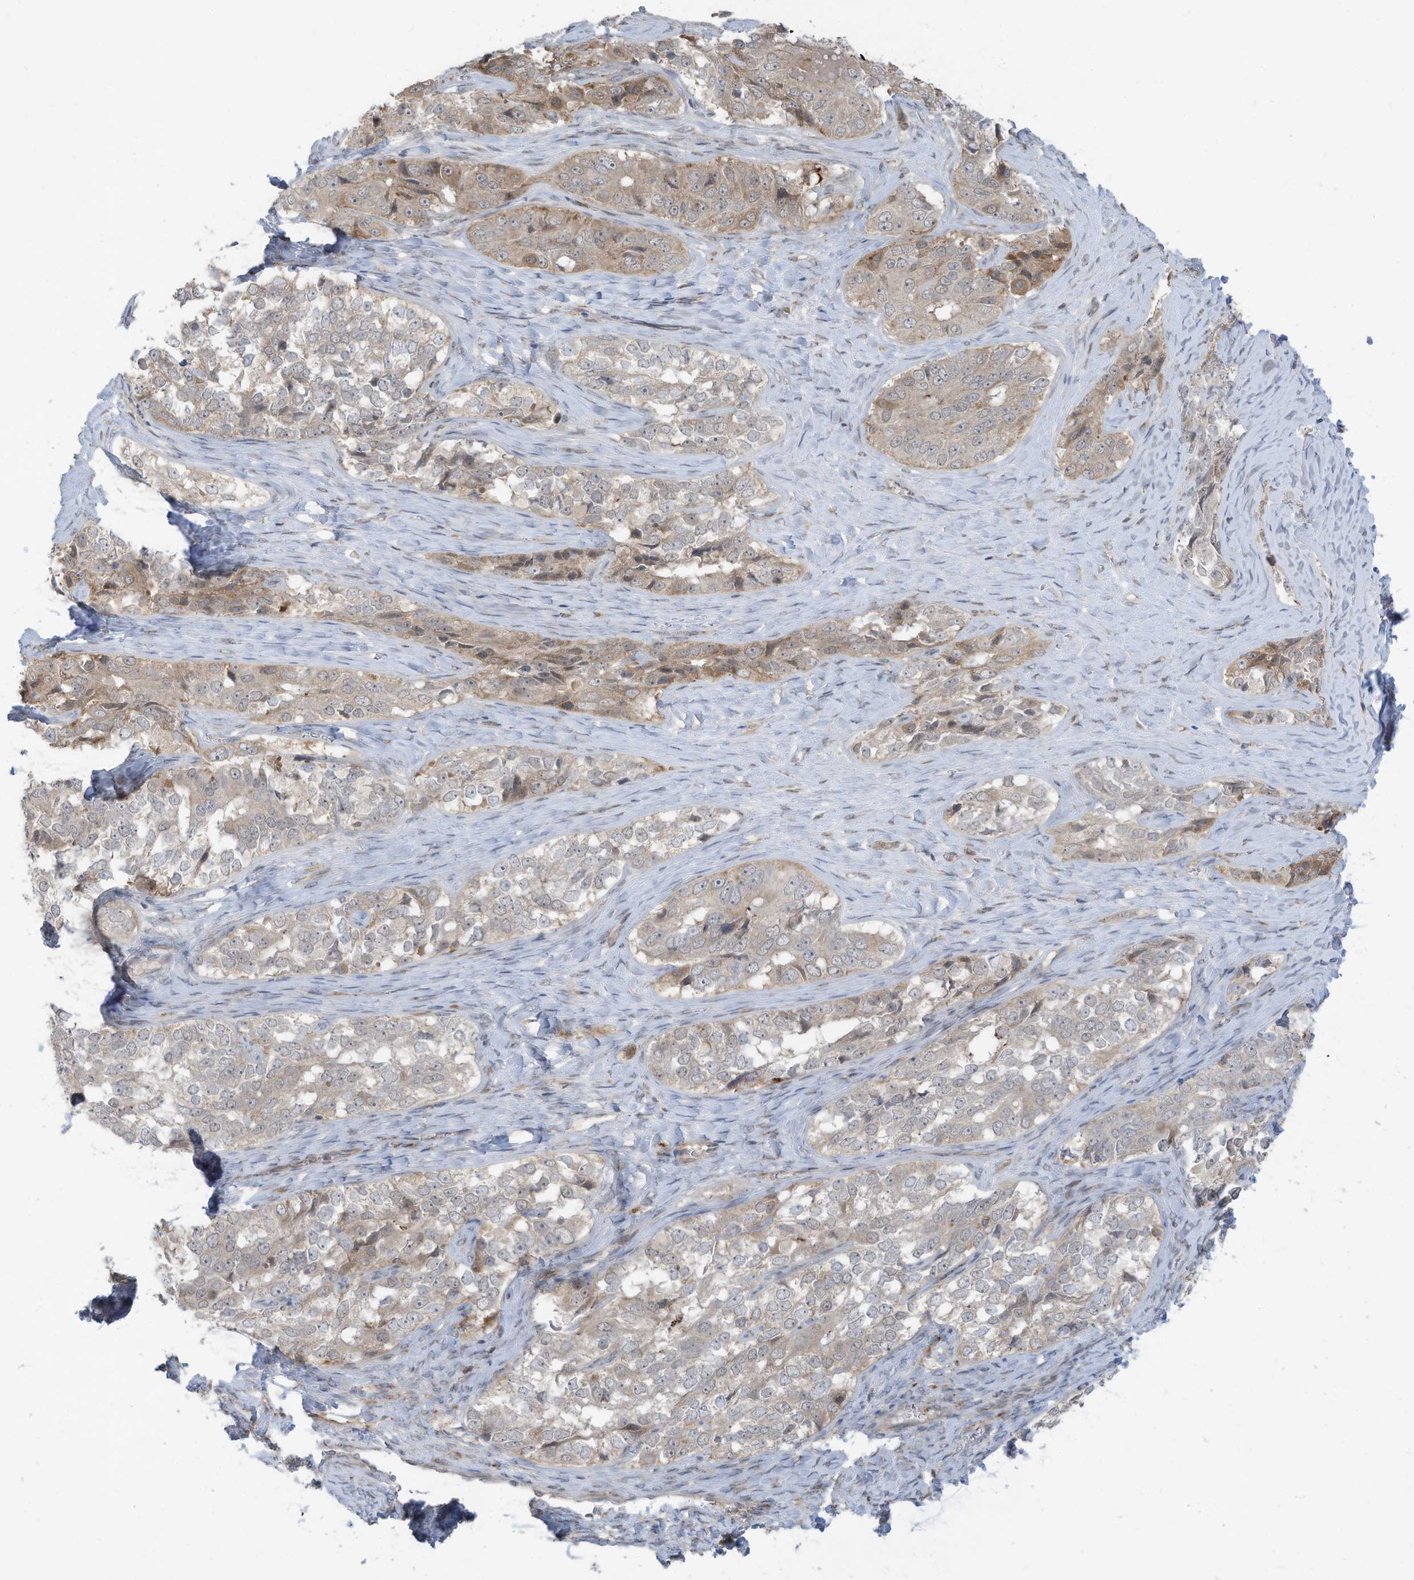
{"staining": {"intensity": "weak", "quantity": "25%-75%", "location": "cytoplasmic/membranous"}, "tissue": "ovarian cancer", "cell_type": "Tumor cells", "image_type": "cancer", "snomed": [{"axis": "morphology", "description": "Carcinoma, endometroid"}, {"axis": "topography", "description": "Ovary"}], "caption": "Immunohistochemical staining of human ovarian endometroid carcinoma reveals low levels of weak cytoplasmic/membranous expression in approximately 25%-75% of tumor cells. (Brightfield microscopy of DAB IHC at high magnification).", "gene": "DZIP3", "patient": {"sex": "female", "age": 51}}